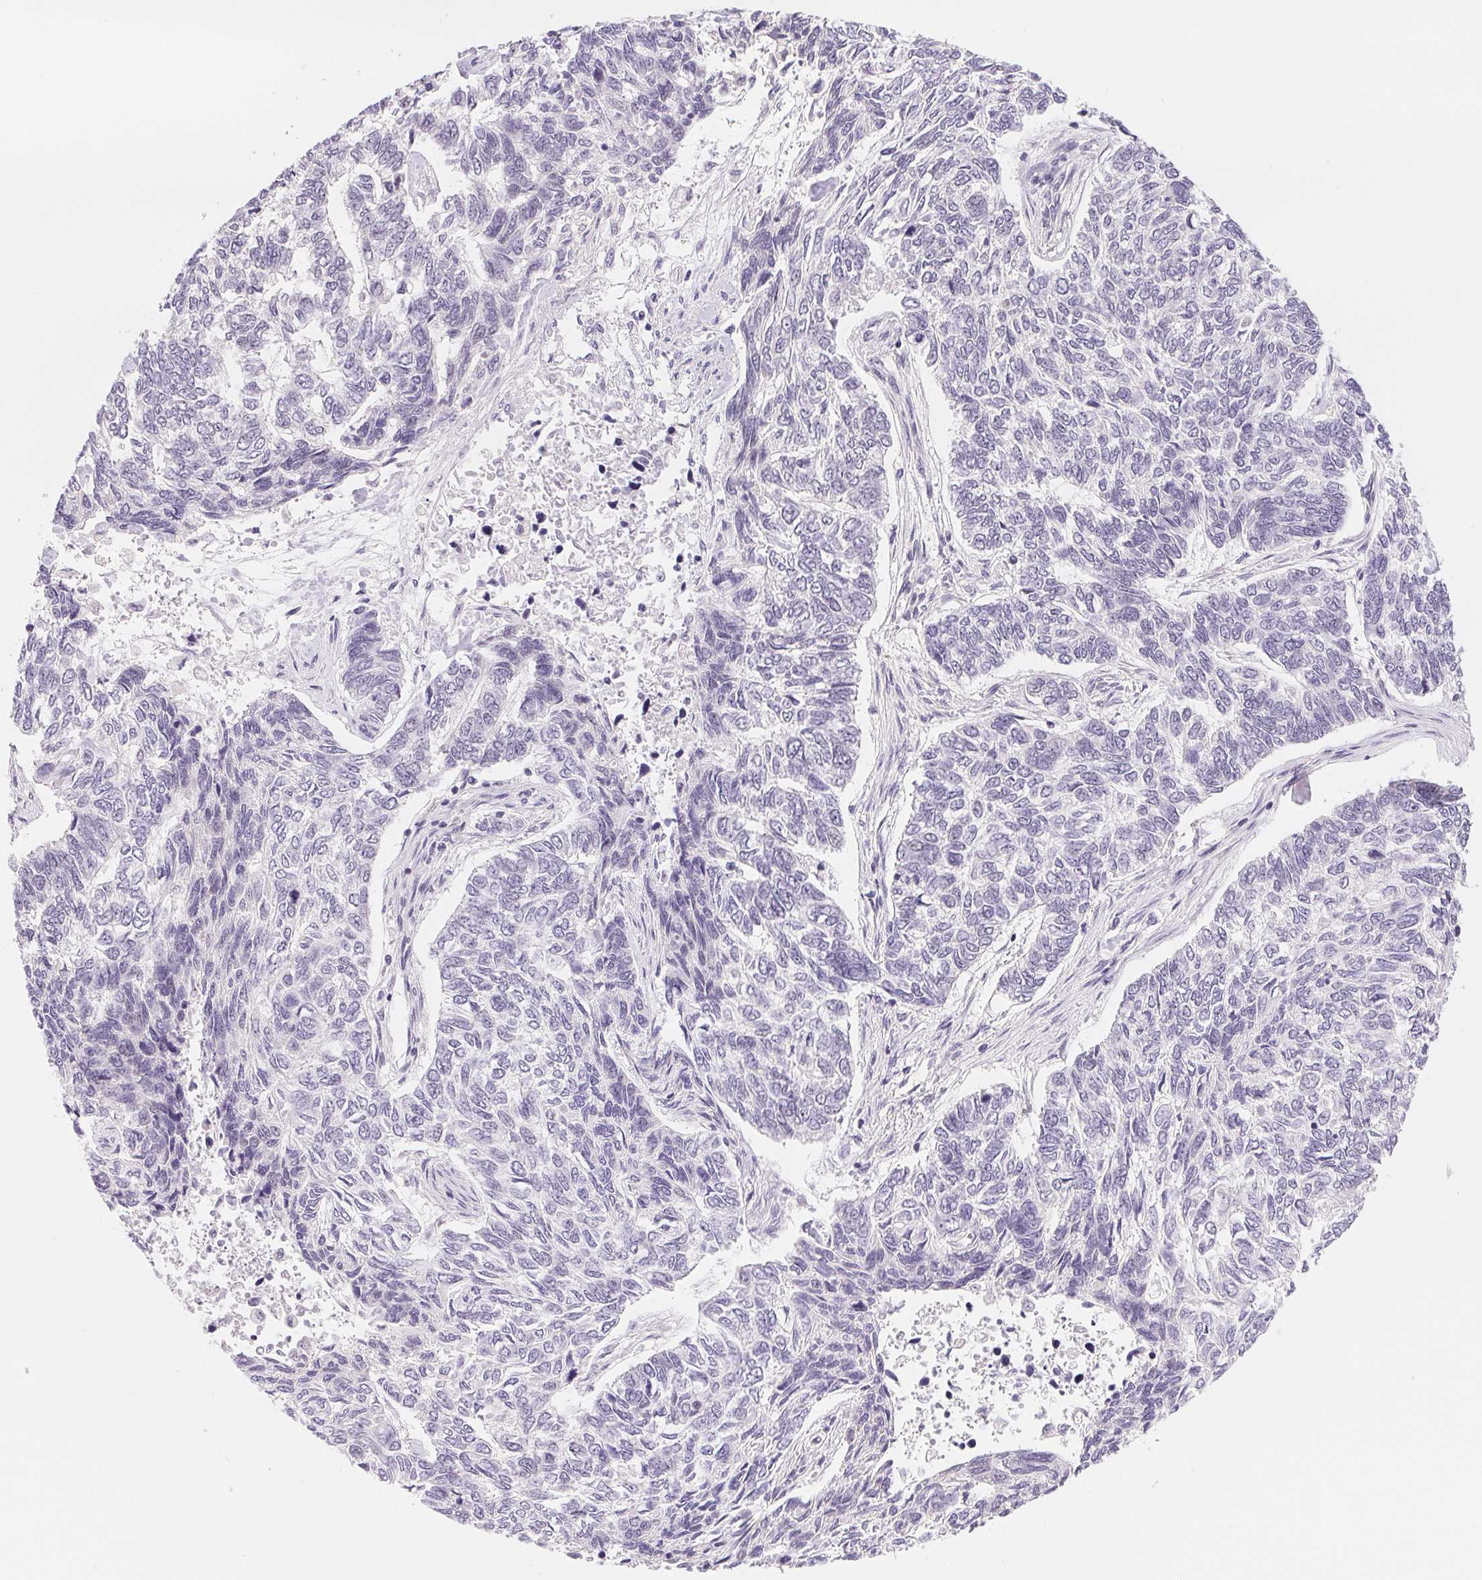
{"staining": {"intensity": "negative", "quantity": "none", "location": "none"}, "tissue": "skin cancer", "cell_type": "Tumor cells", "image_type": "cancer", "snomed": [{"axis": "morphology", "description": "Basal cell carcinoma"}, {"axis": "topography", "description": "Skin"}], "caption": "DAB immunohistochemical staining of skin cancer (basal cell carcinoma) shows no significant staining in tumor cells.", "gene": "LCA5L", "patient": {"sex": "female", "age": 65}}